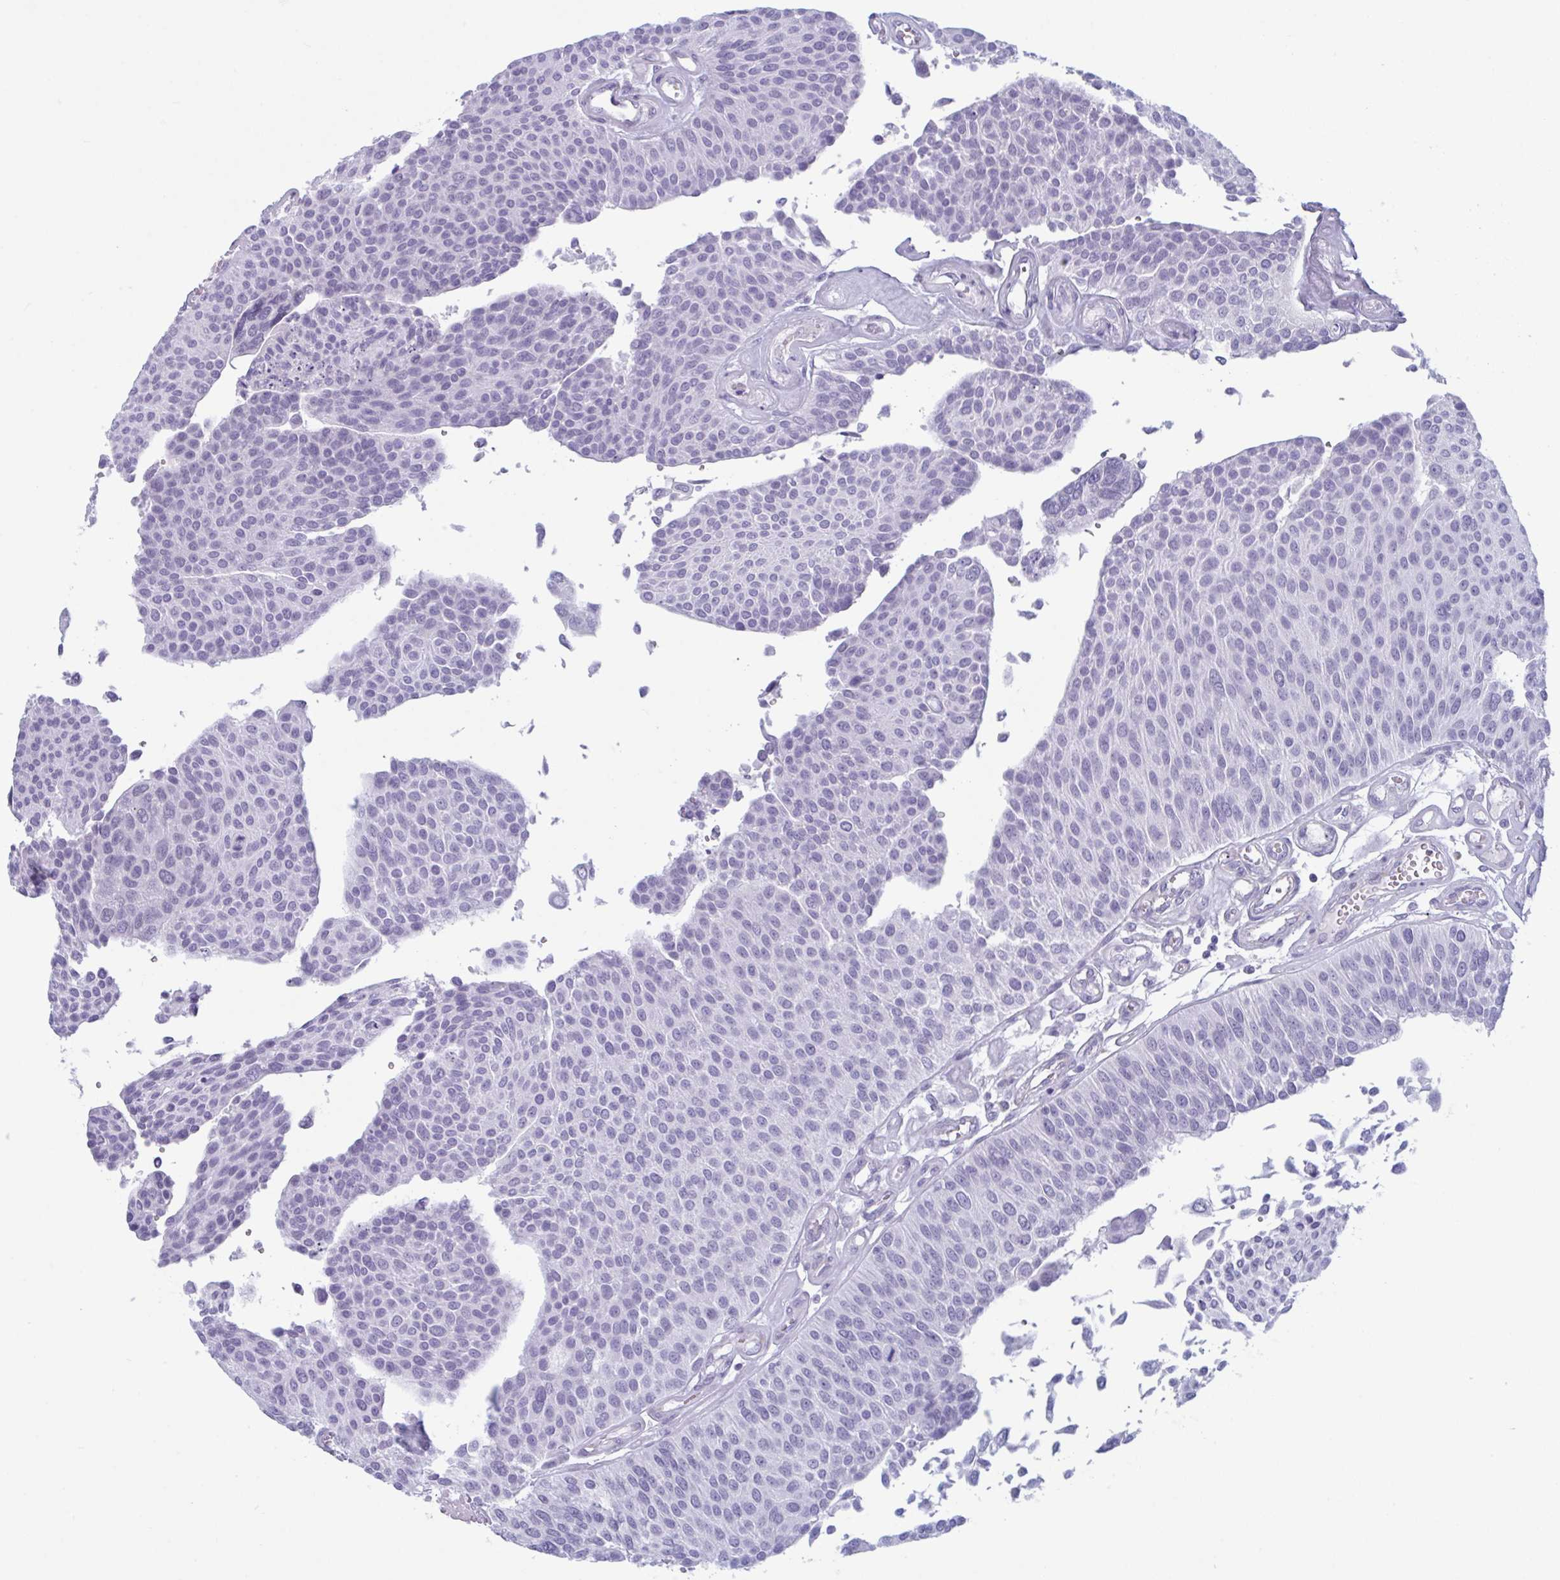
{"staining": {"intensity": "negative", "quantity": "none", "location": "none"}, "tissue": "urothelial cancer", "cell_type": "Tumor cells", "image_type": "cancer", "snomed": [{"axis": "morphology", "description": "Urothelial carcinoma, NOS"}, {"axis": "topography", "description": "Urinary bladder"}], "caption": "Immunohistochemical staining of human urothelial cancer exhibits no significant staining in tumor cells.", "gene": "OR1L3", "patient": {"sex": "male", "age": 55}}